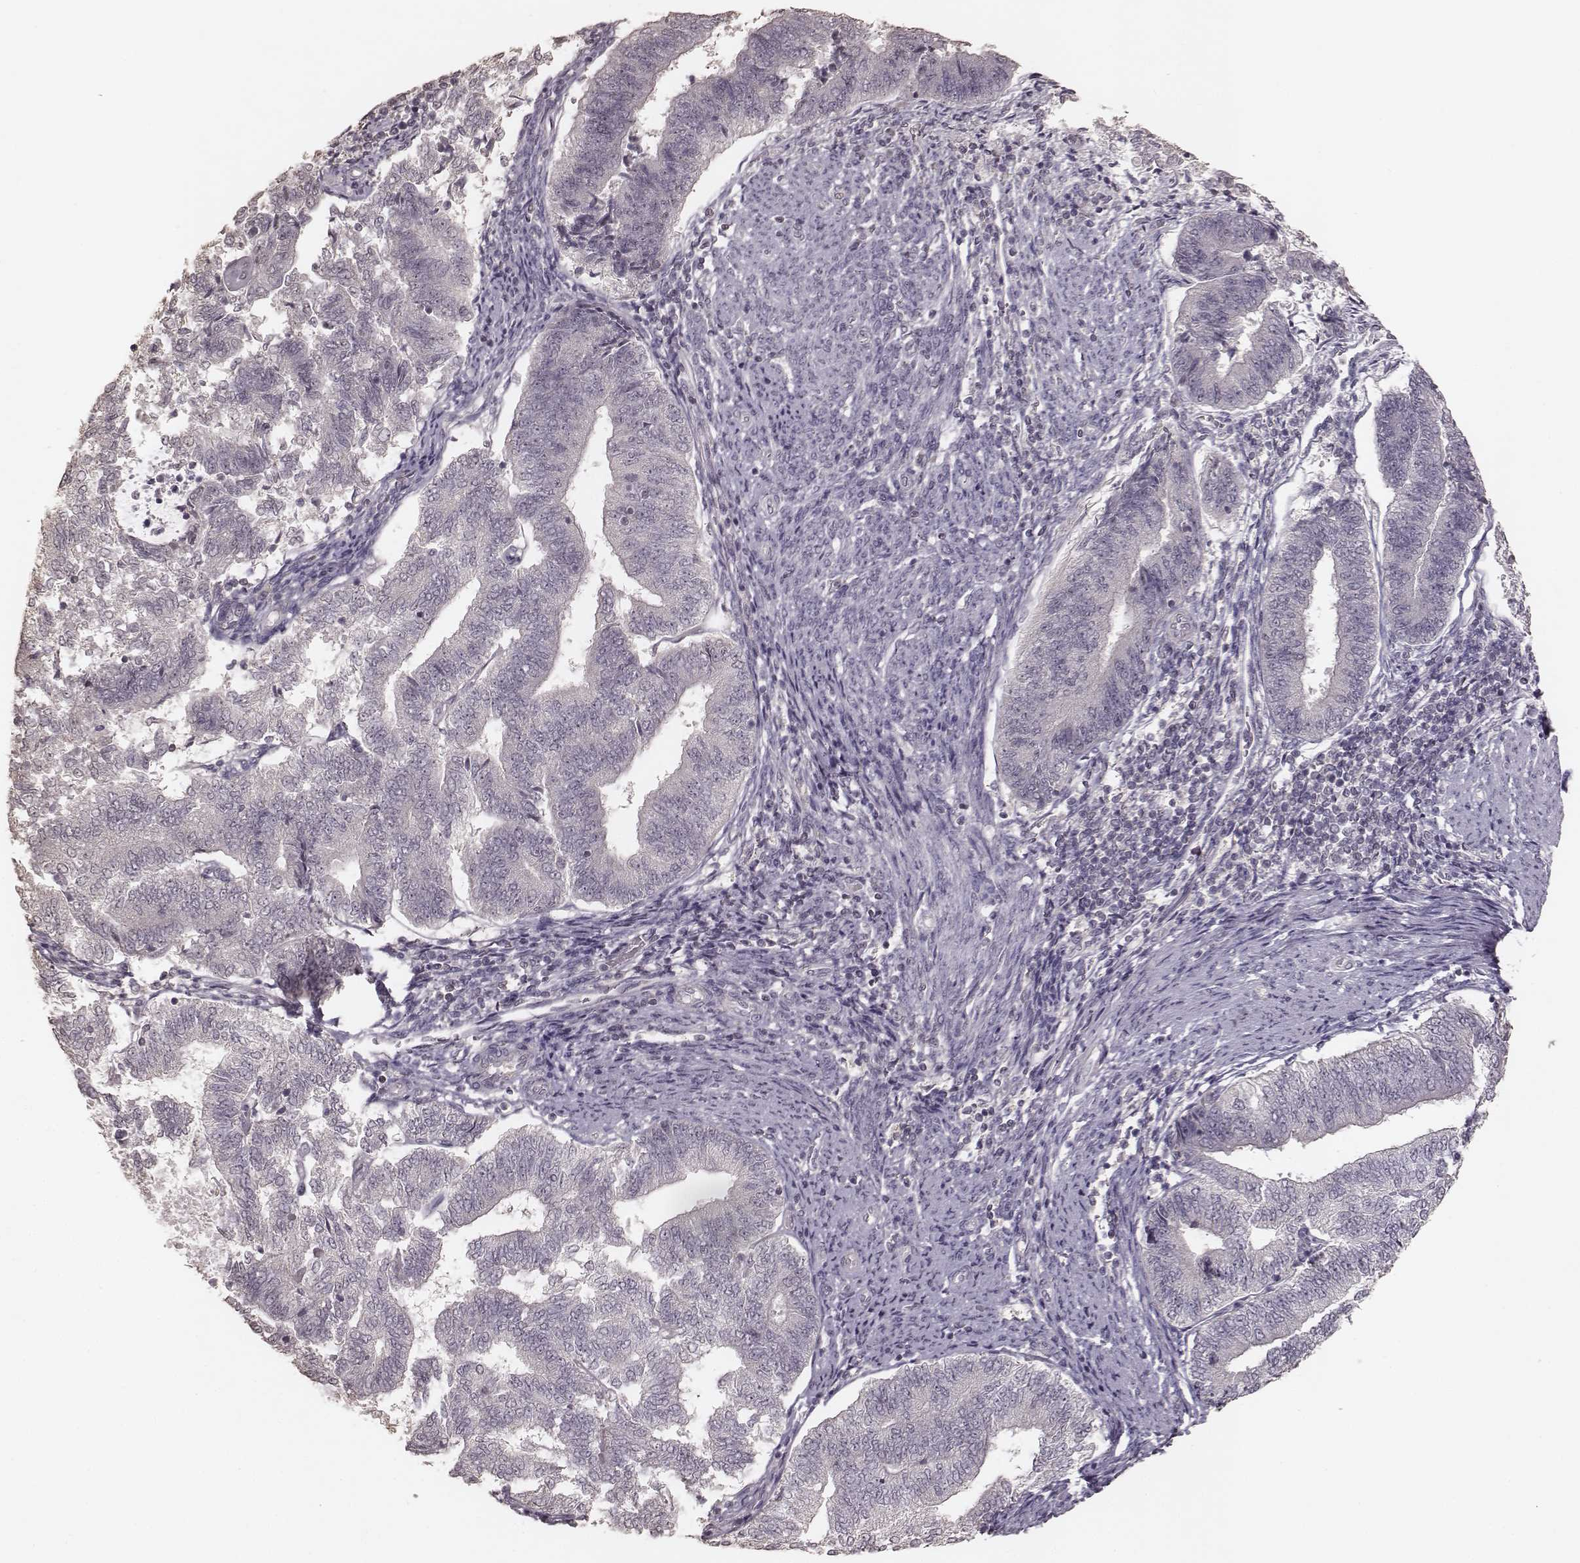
{"staining": {"intensity": "negative", "quantity": "none", "location": "none"}, "tissue": "endometrial cancer", "cell_type": "Tumor cells", "image_type": "cancer", "snomed": [{"axis": "morphology", "description": "Adenocarcinoma, NOS"}, {"axis": "topography", "description": "Endometrium"}], "caption": "A micrograph of human adenocarcinoma (endometrial) is negative for staining in tumor cells.", "gene": "LY6K", "patient": {"sex": "female", "age": 65}}